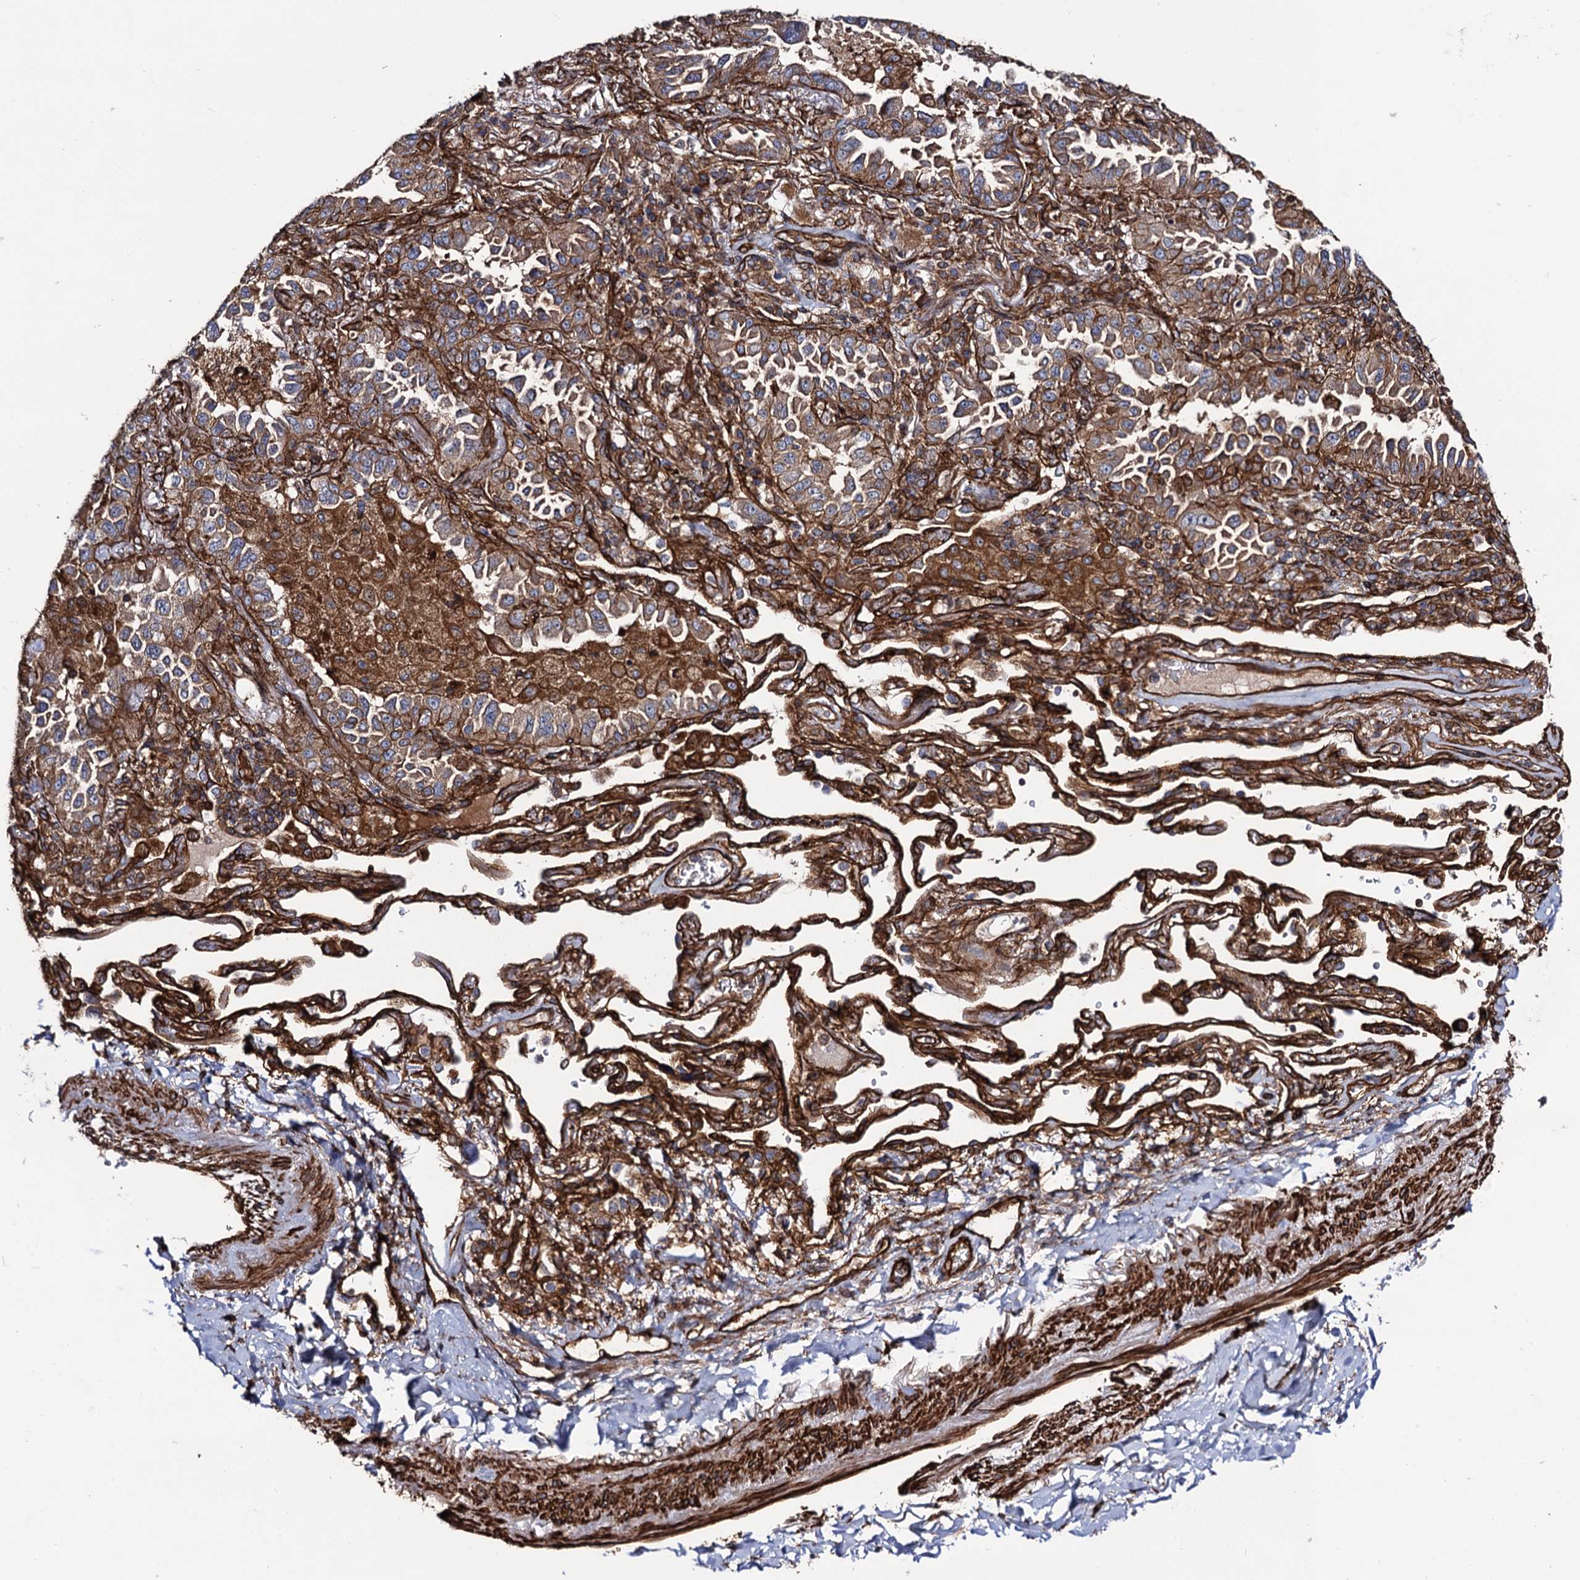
{"staining": {"intensity": "moderate", "quantity": ">75%", "location": "cytoplasmic/membranous"}, "tissue": "lung cancer", "cell_type": "Tumor cells", "image_type": "cancer", "snomed": [{"axis": "morphology", "description": "Adenocarcinoma, NOS"}, {"axis": "topography", "description": "Lung"}], "caption": "Protein expression analysis of lung cancer displays moderate cytoplasmic/membranous positivity in approximately >75% of tumor cells. (DAB (3,3'-diaminobenzidine) = brown stain, brightfield microscopy at high magnification).", "gene": "CIP2A", "patient": {"sex": "female", "age": 69}}